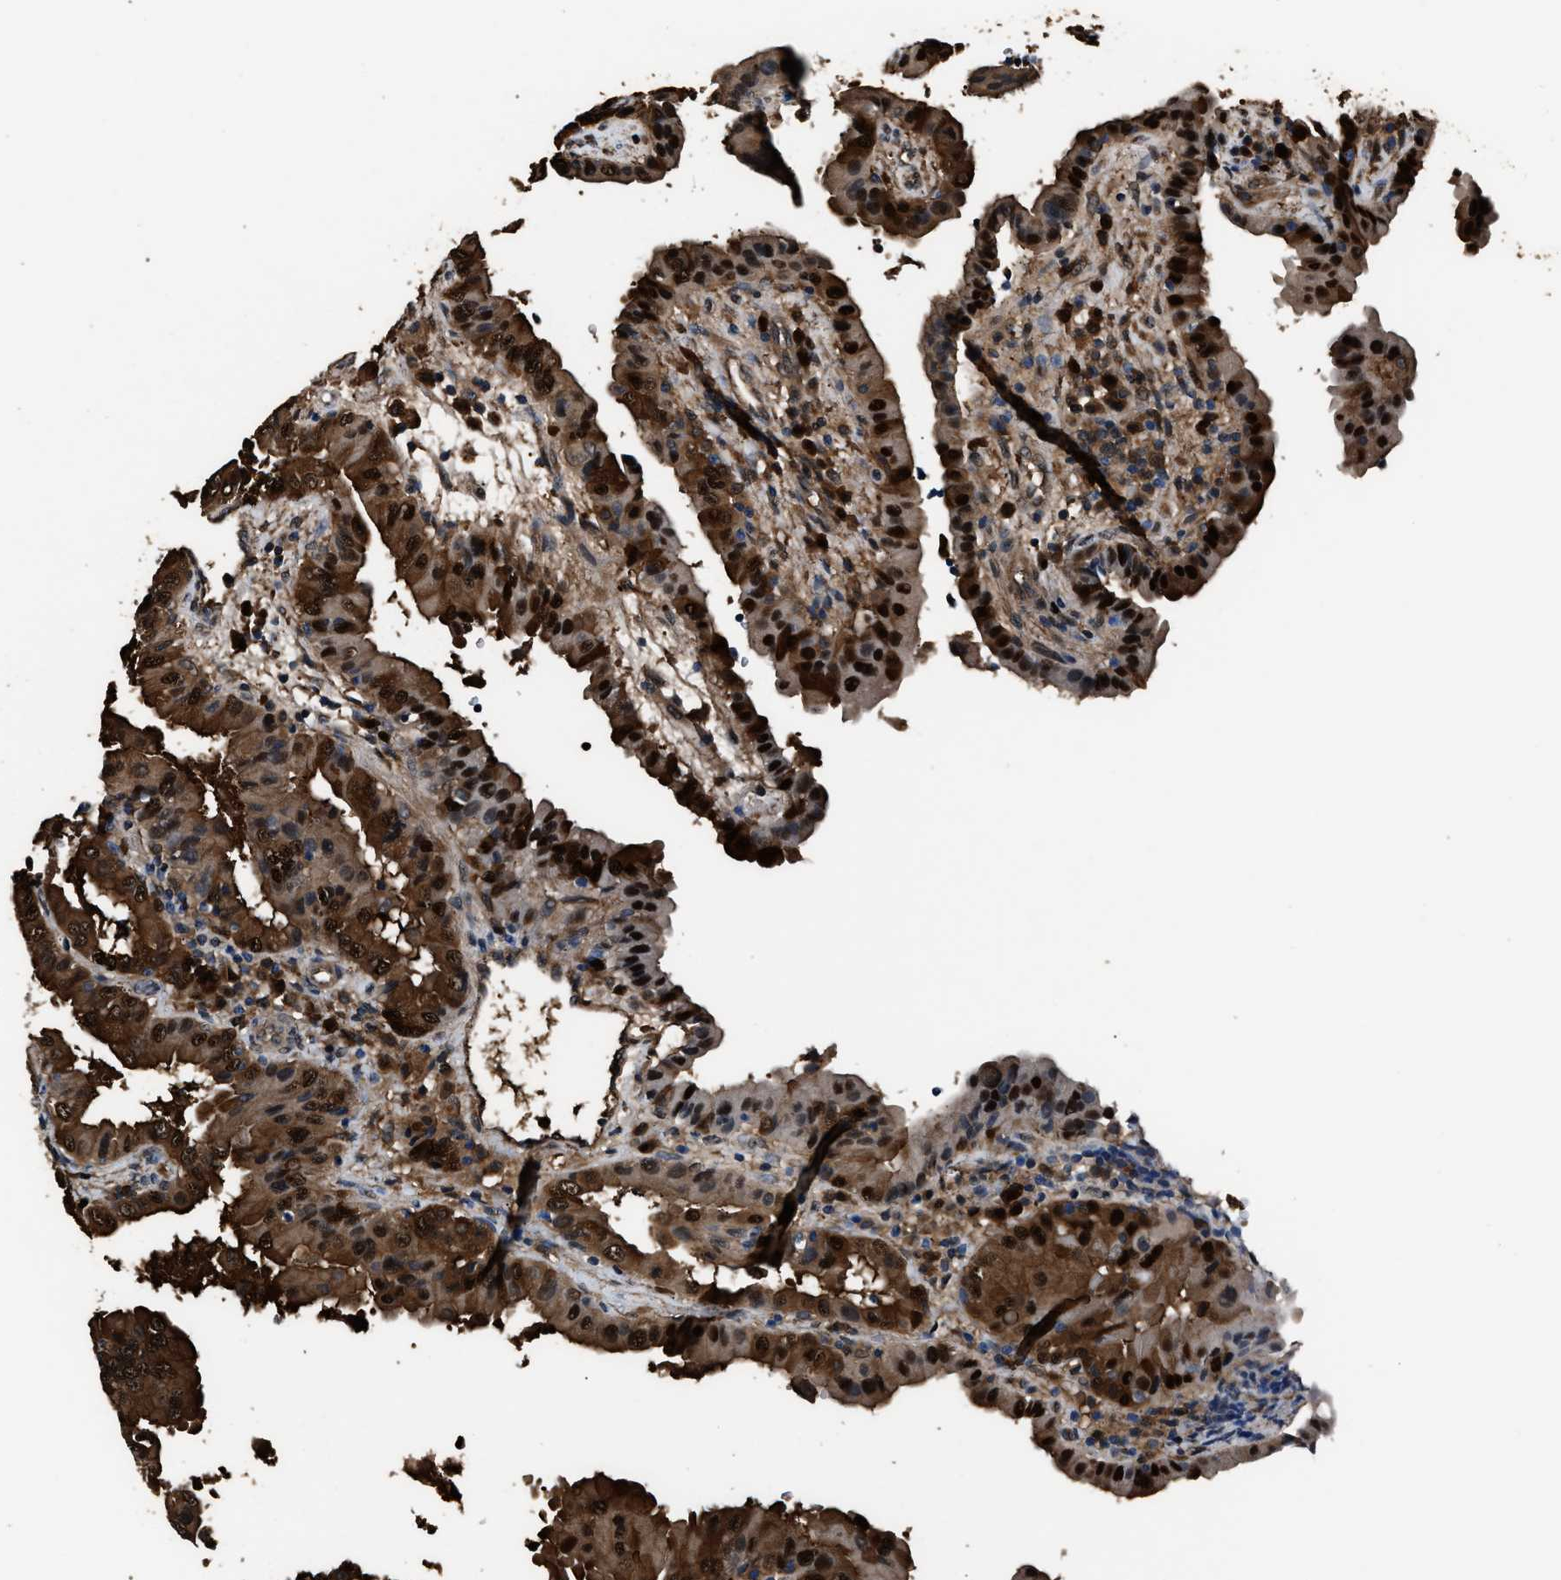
{"staining": {"intensity": "strong", "quantity": ">75%", "location": "cytoplasmic/membranous,nuclear"}, "tissue": "thyroid cancer", "cell_type": "Tumor cells", "image_type": "cancer", "snomed": [{"axis": "morphology", "description": "Papillary adenocarcinoma, NOS"}, {"axis": "topography", "description": "Thyroid gland"}], "caption": "Papillary adenocarcinoma (thyroid) stained with DAB (3,3'-diaminobenzidine) IHC reveals high levels of strong cytoplasmic/membranous and nuclear staining in about >75% of tumor cells.", "gene": "GSTP1", "patient": {"sex": "male", "age": 33}}